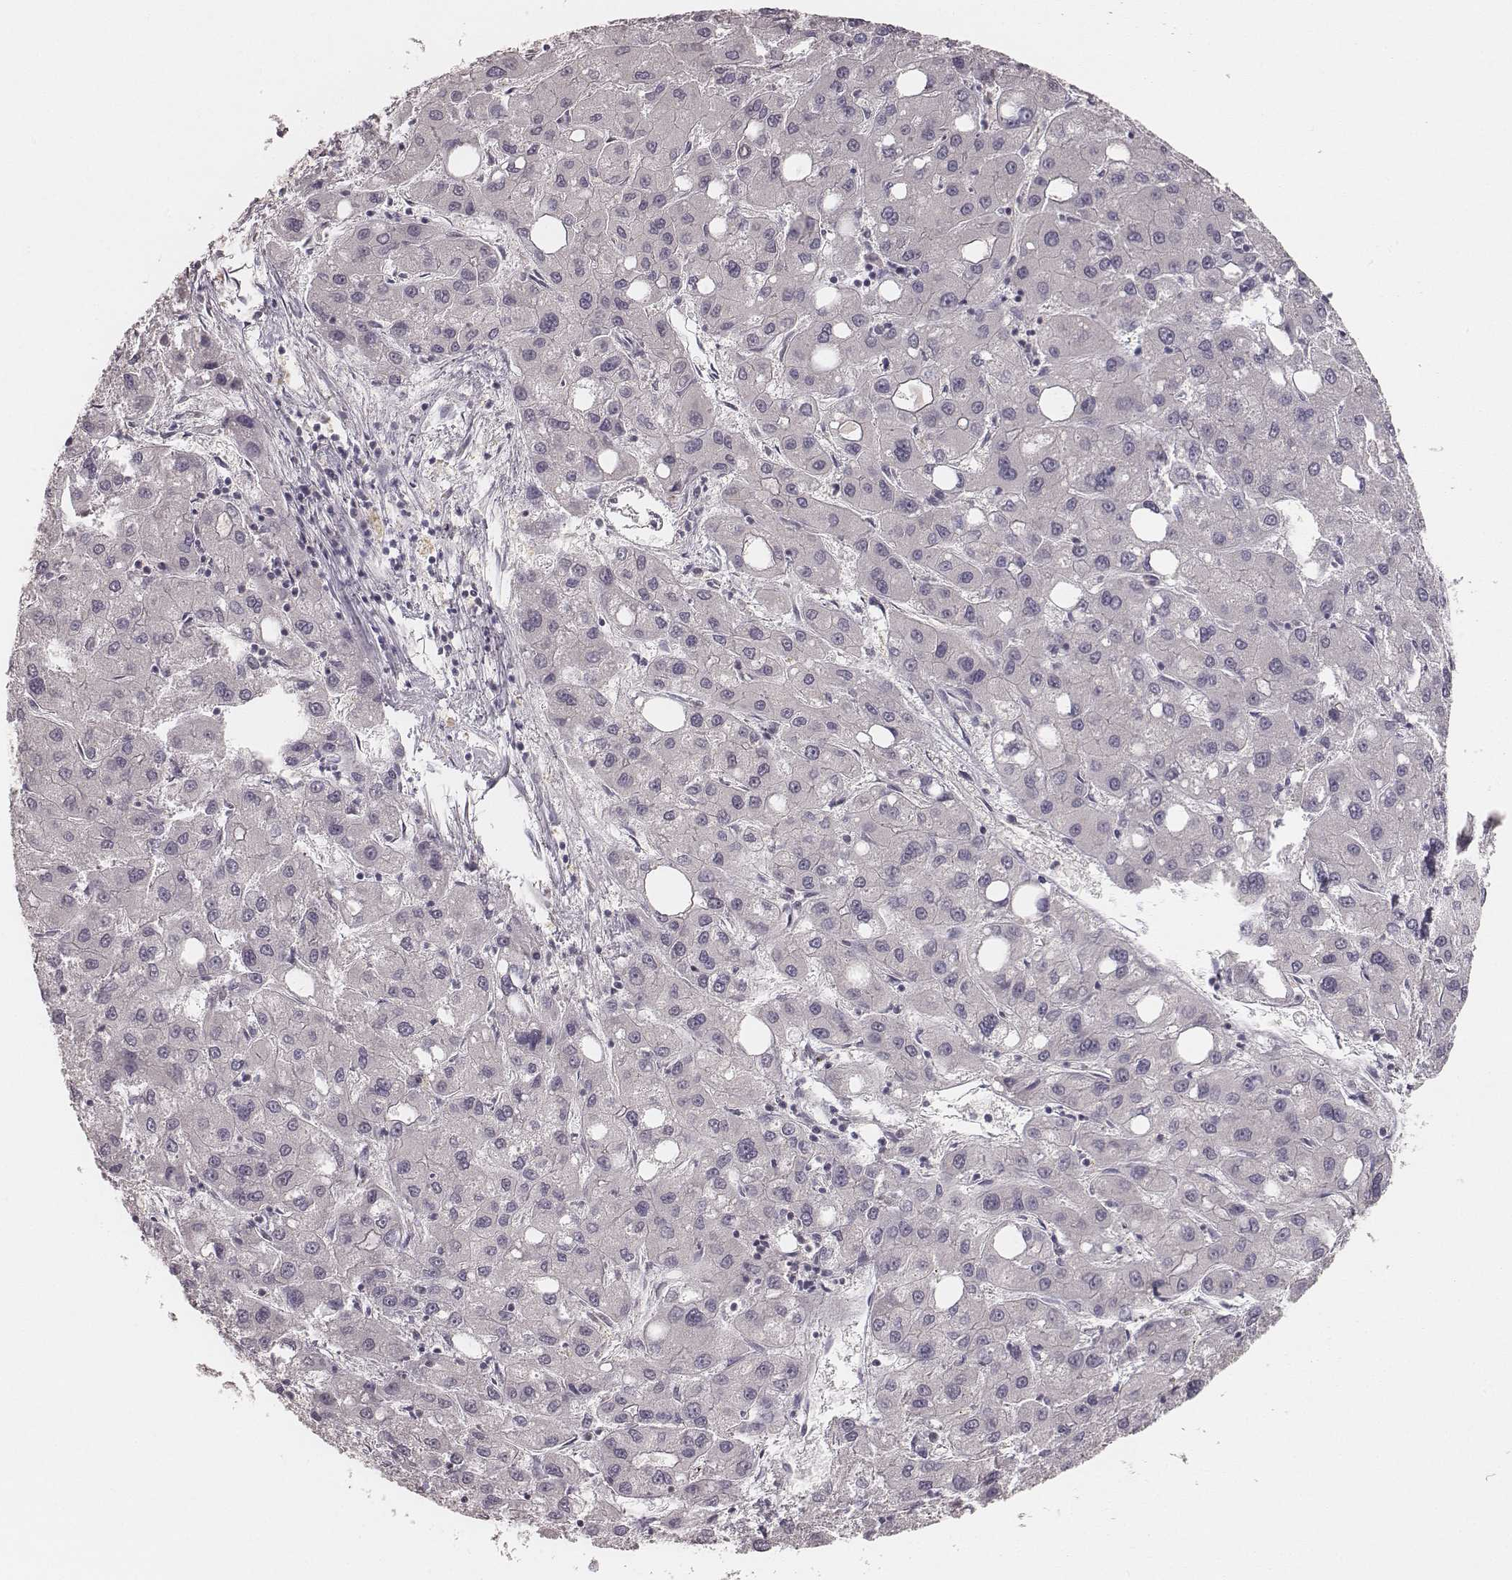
{"staining": {"intensity": "negative", "quantity": "none", "location": "none"}, "tissue": "liver cancer", "cell_type": "Tumor cells", "image_type": "cancer", "snomed": [{"axis": "morphology", "description": "Carcinoma, Hepatocellular, NOS"}, {"axis": "topography", "description": "Liver"}], "caption": "There is no significant staining in tumor cells of liver cancer. (DAB immunohistochemistry (IHC), high magnification).", "gene": "LY6K", "patient": {"sex": "male", "age": 73}}